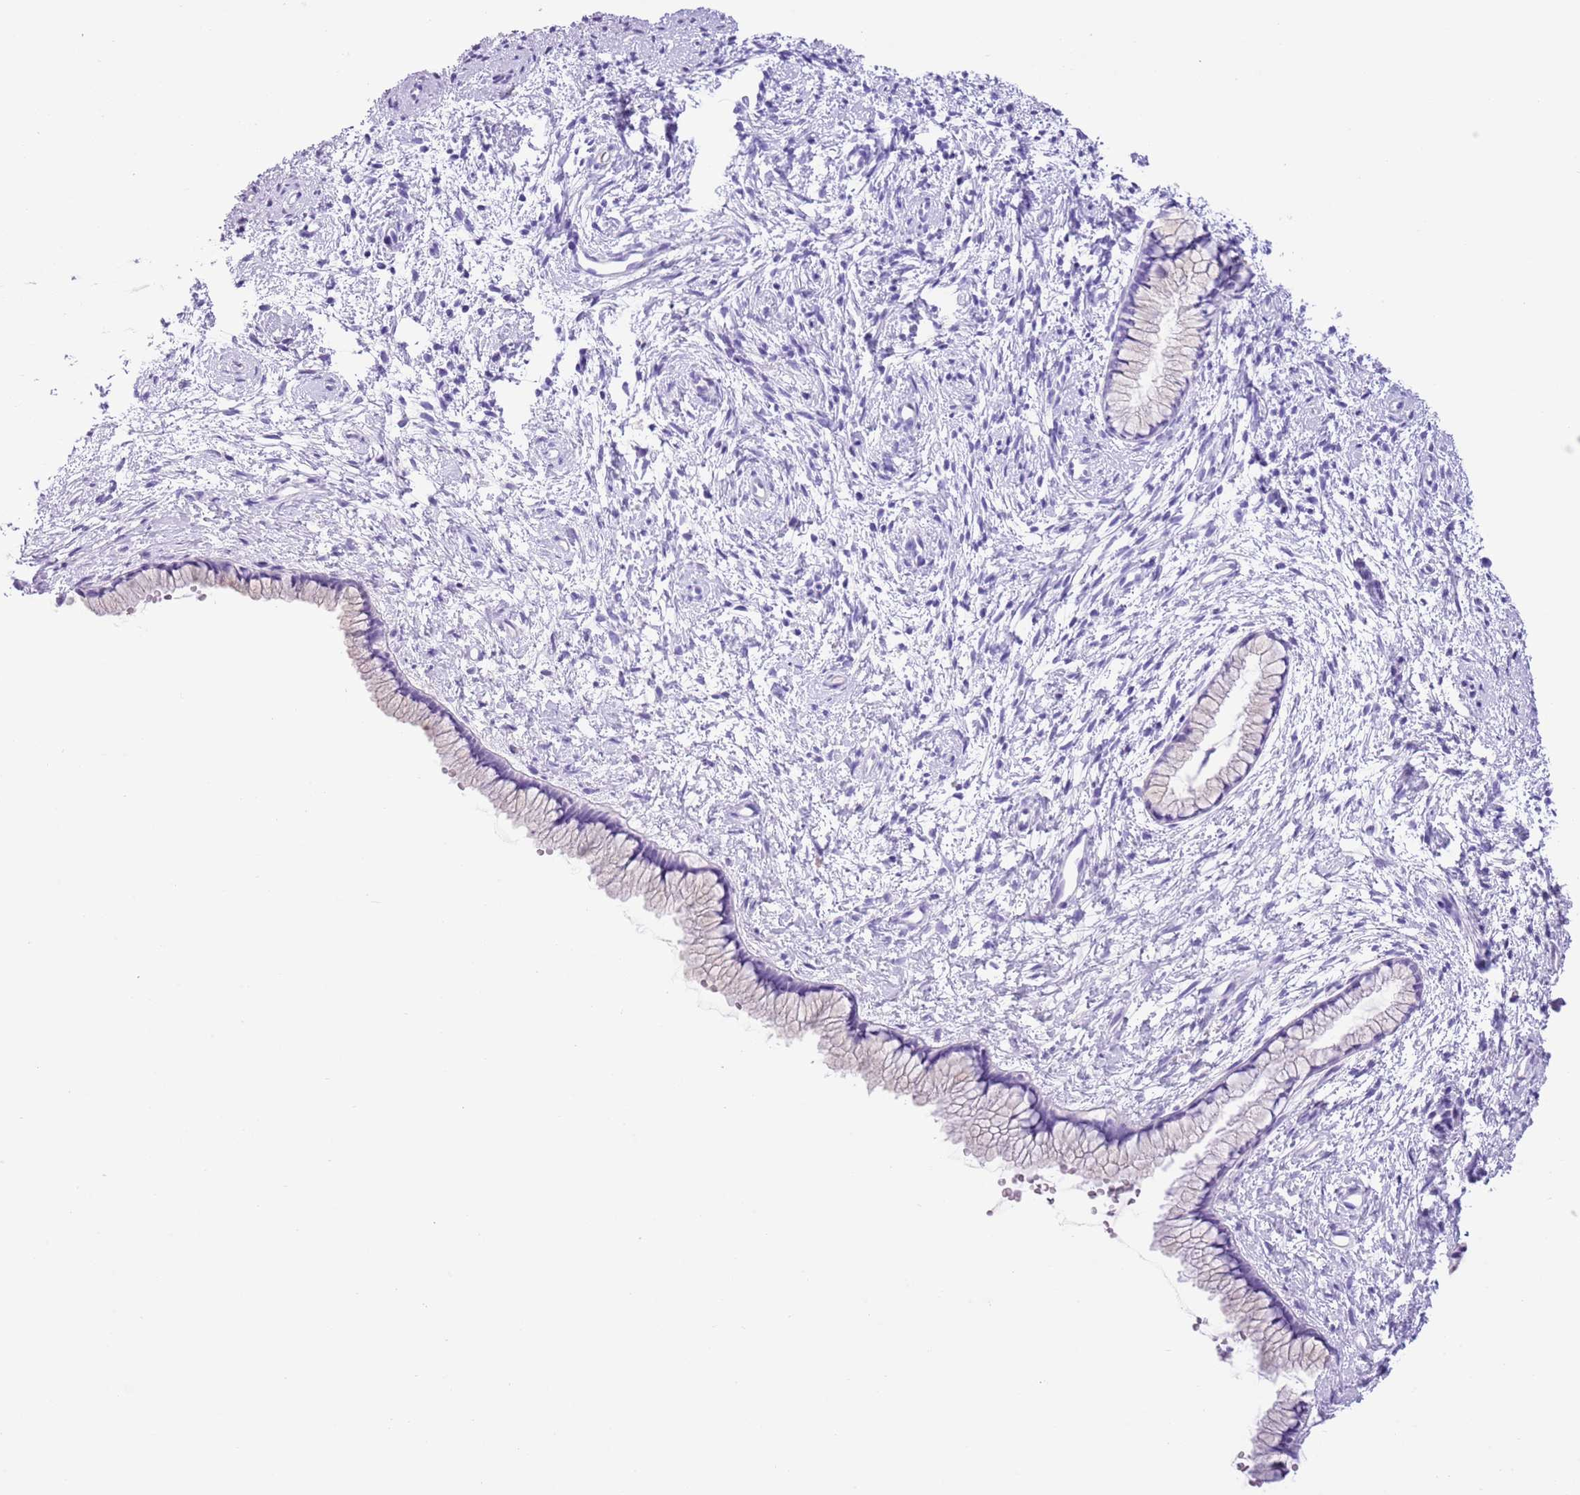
{"staining": {"intensity": "negative", "quantity": "none", "location": "none"}, "tissue": "cervix", "cell_type": "Glandular cells", "image_type": "normal", "snomed": [{"axis": "morphology", "description": "Normal tissue, NOS"}, {"axis": "topography", "description": "Cervix"}], "caption": "Cervix was stained to show a protein in brown. There is no significant staining in glandular cells. The staining is performed using DAB brown chromogen with nuclei counter-stained in using hematoxylin.", "gene": "TBC1D10B", "patient": {"sex": "female", "age": 57}}